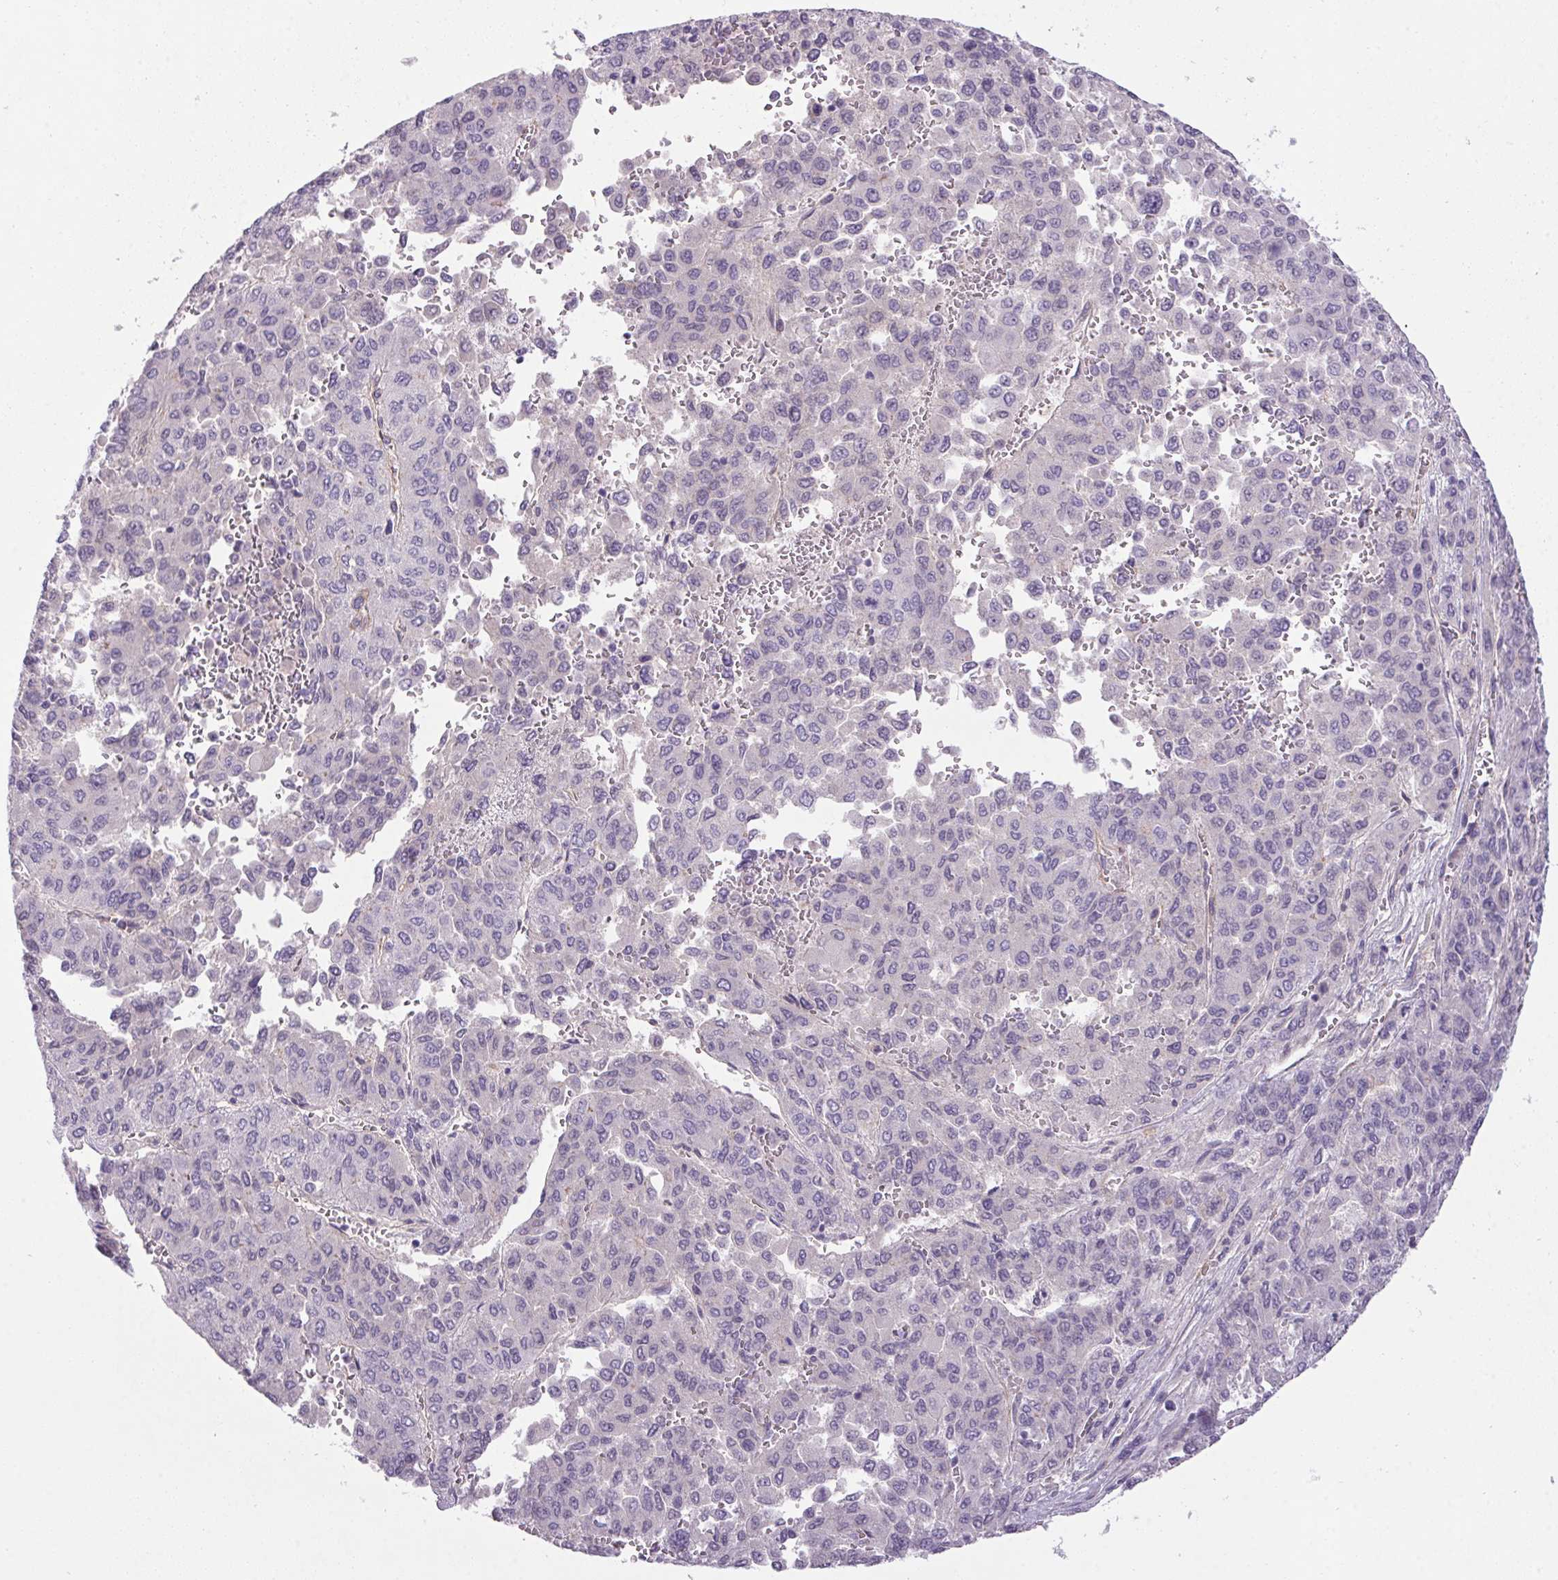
{"staining": {"intensity": "negative", "quantity": "none", "location": "none"}, "tissue": "liver cancer", "cell_type": "Tumor cells", "image_type": "cancer", "snomed": [{"axis": "morphology", "description": "Carcinoma, Hepatocellular, NOS"}, {"axis": "topography", "description": "Liver"}], "caption": "Photomicrograph shows no protein positivity in tumor cells of liver cancer tissue.", "gene": "APOC4", "patient": {"sex": "female", "age": 41}}